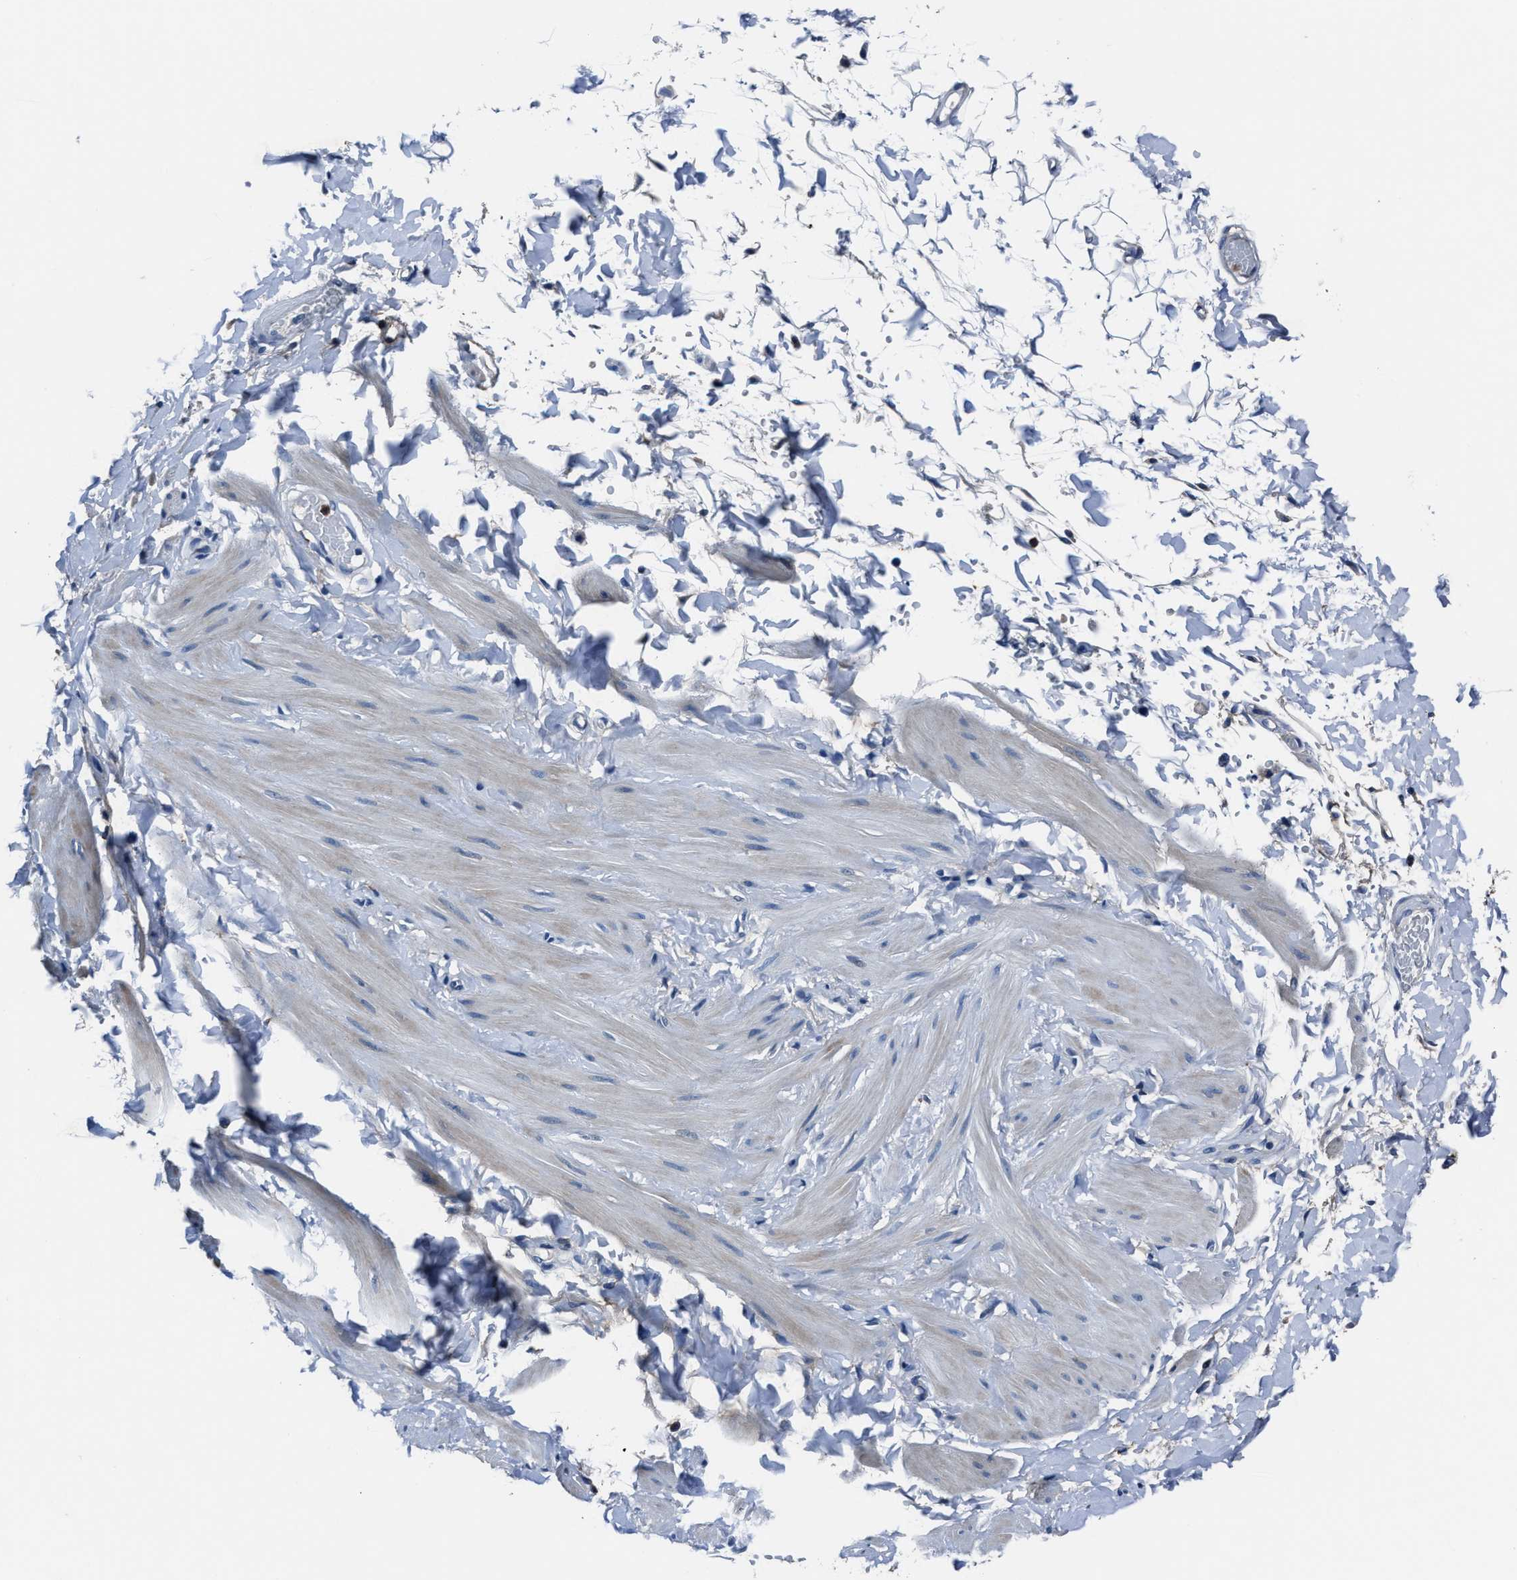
{"staining": {"intensity": "negative", "quantity": "none", "location": "none"}, "tissue": "adipose tissue", "cell_type": "Adipocytes", "image_type": "normal", "snomed": [{"axis": "morphology", "description": "Normal tissue, NOS"}, {"axis": "topography", "description": "Adipose tissue"}, {"axis": "topography", "description": "Vascular tissue"}, {"axis": "topography", "description": "Peripheral nerve tissue"}], "caption": "DAB (3,3'-diaminobenzidine) immunohistochemical staining of normal adipose tissue exhibits no significant staining in adipocytes. Brightfield microscopy of immunohistochemistry (IHC) stained with DAB (3,3'-diaminobenzidine) (brown) and hematoxylin (blue), captured at high magnification.", "gene": "FGL2", "patient": {"sex": "male", "age": 25}}